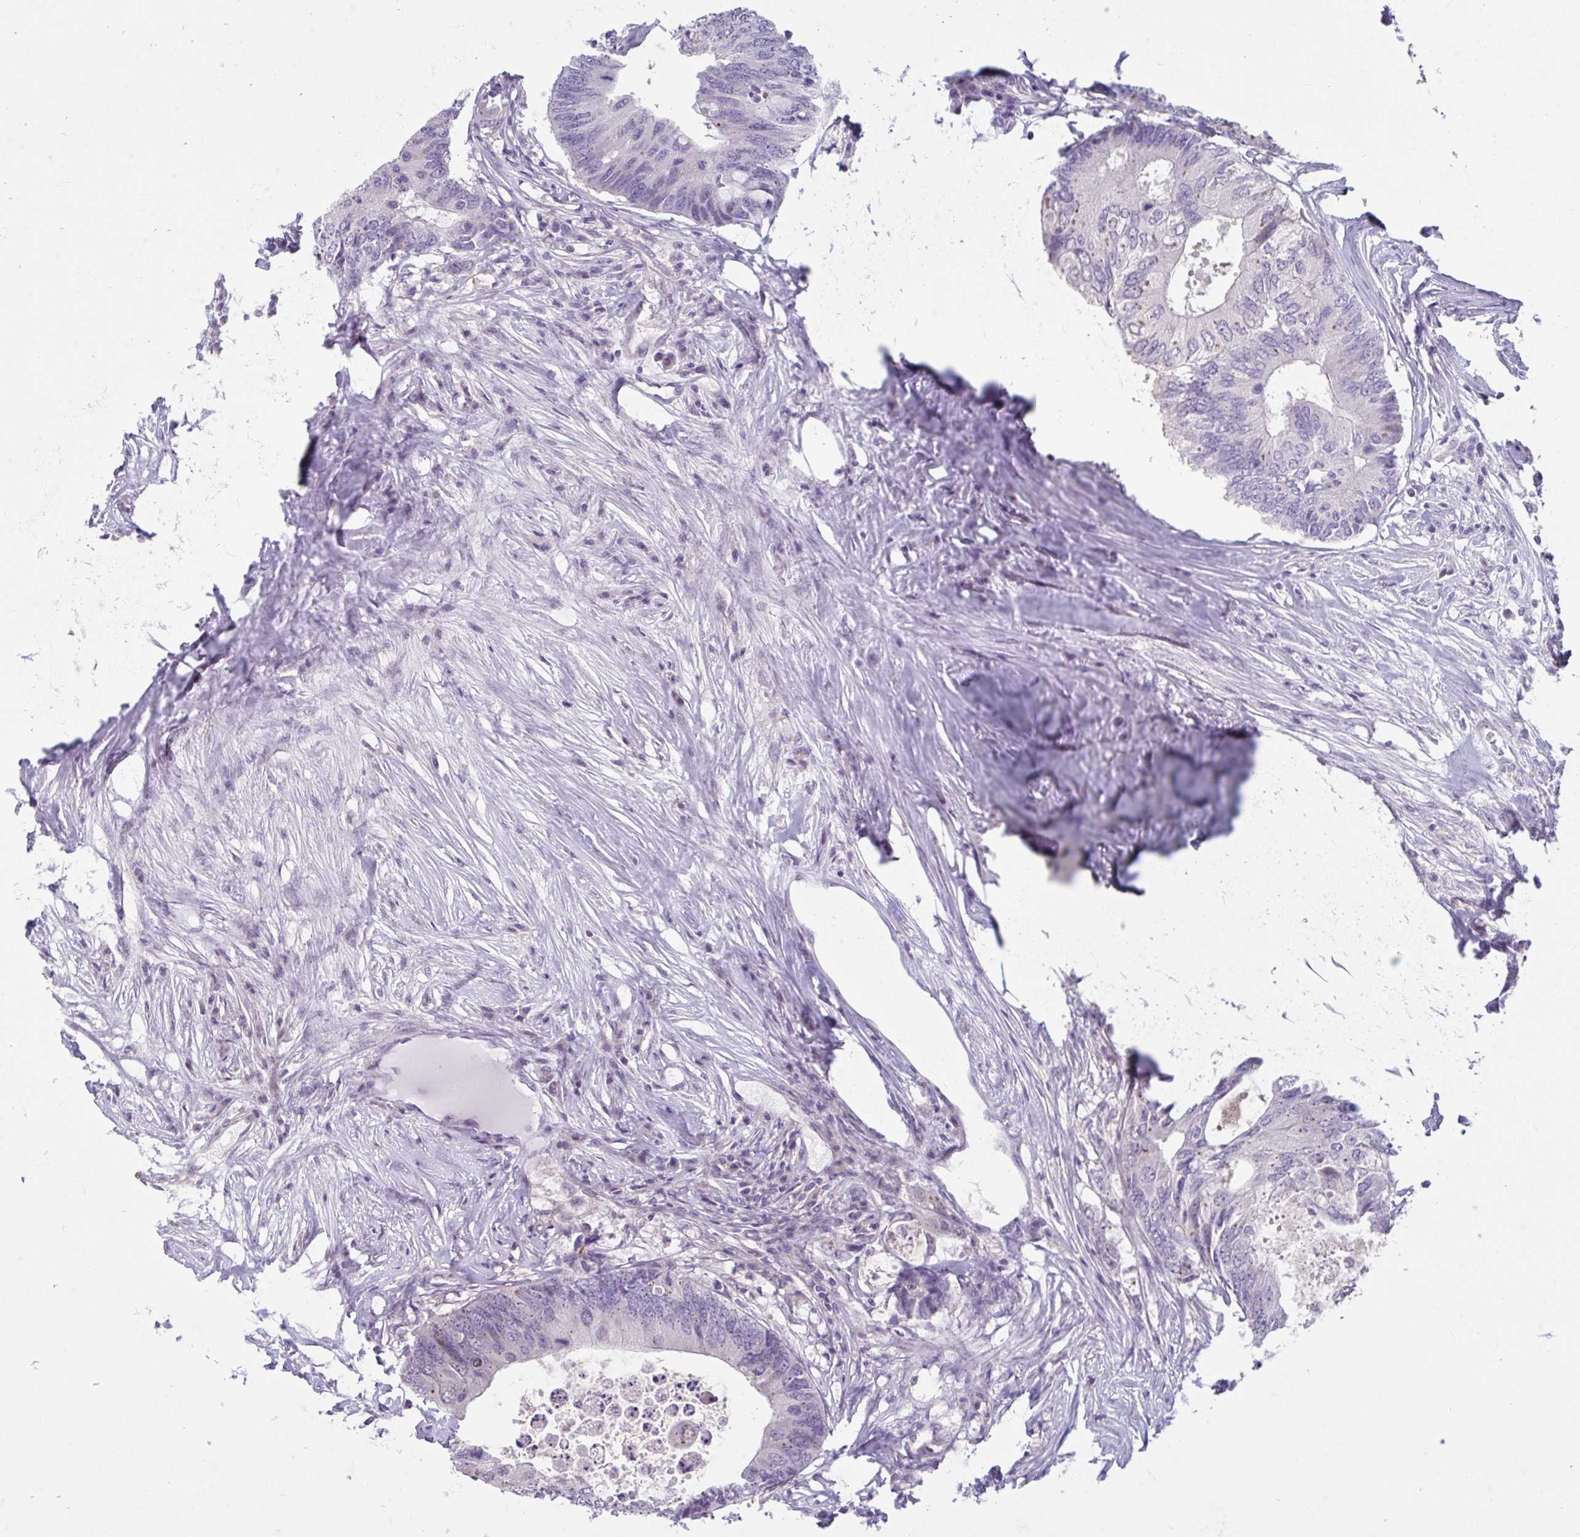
{"staining": {"intensity": "negative", "quantity": "none", "location": "none"}, "tissue": "colorectal cancer", "cell_type": "Tumor cells", "image_type": "cancer", "snomed": [{"axis": "morphology", "description": "Adenocarcinoma, NOS"}, {"axis": "topography", "description": "Colon"}], "caption": "Immunohistochemistry of human colorectal cancer displays no positivity in tumor cells.", "gene": "CDH19", "patient": {"sex": "male", "age": 71}}